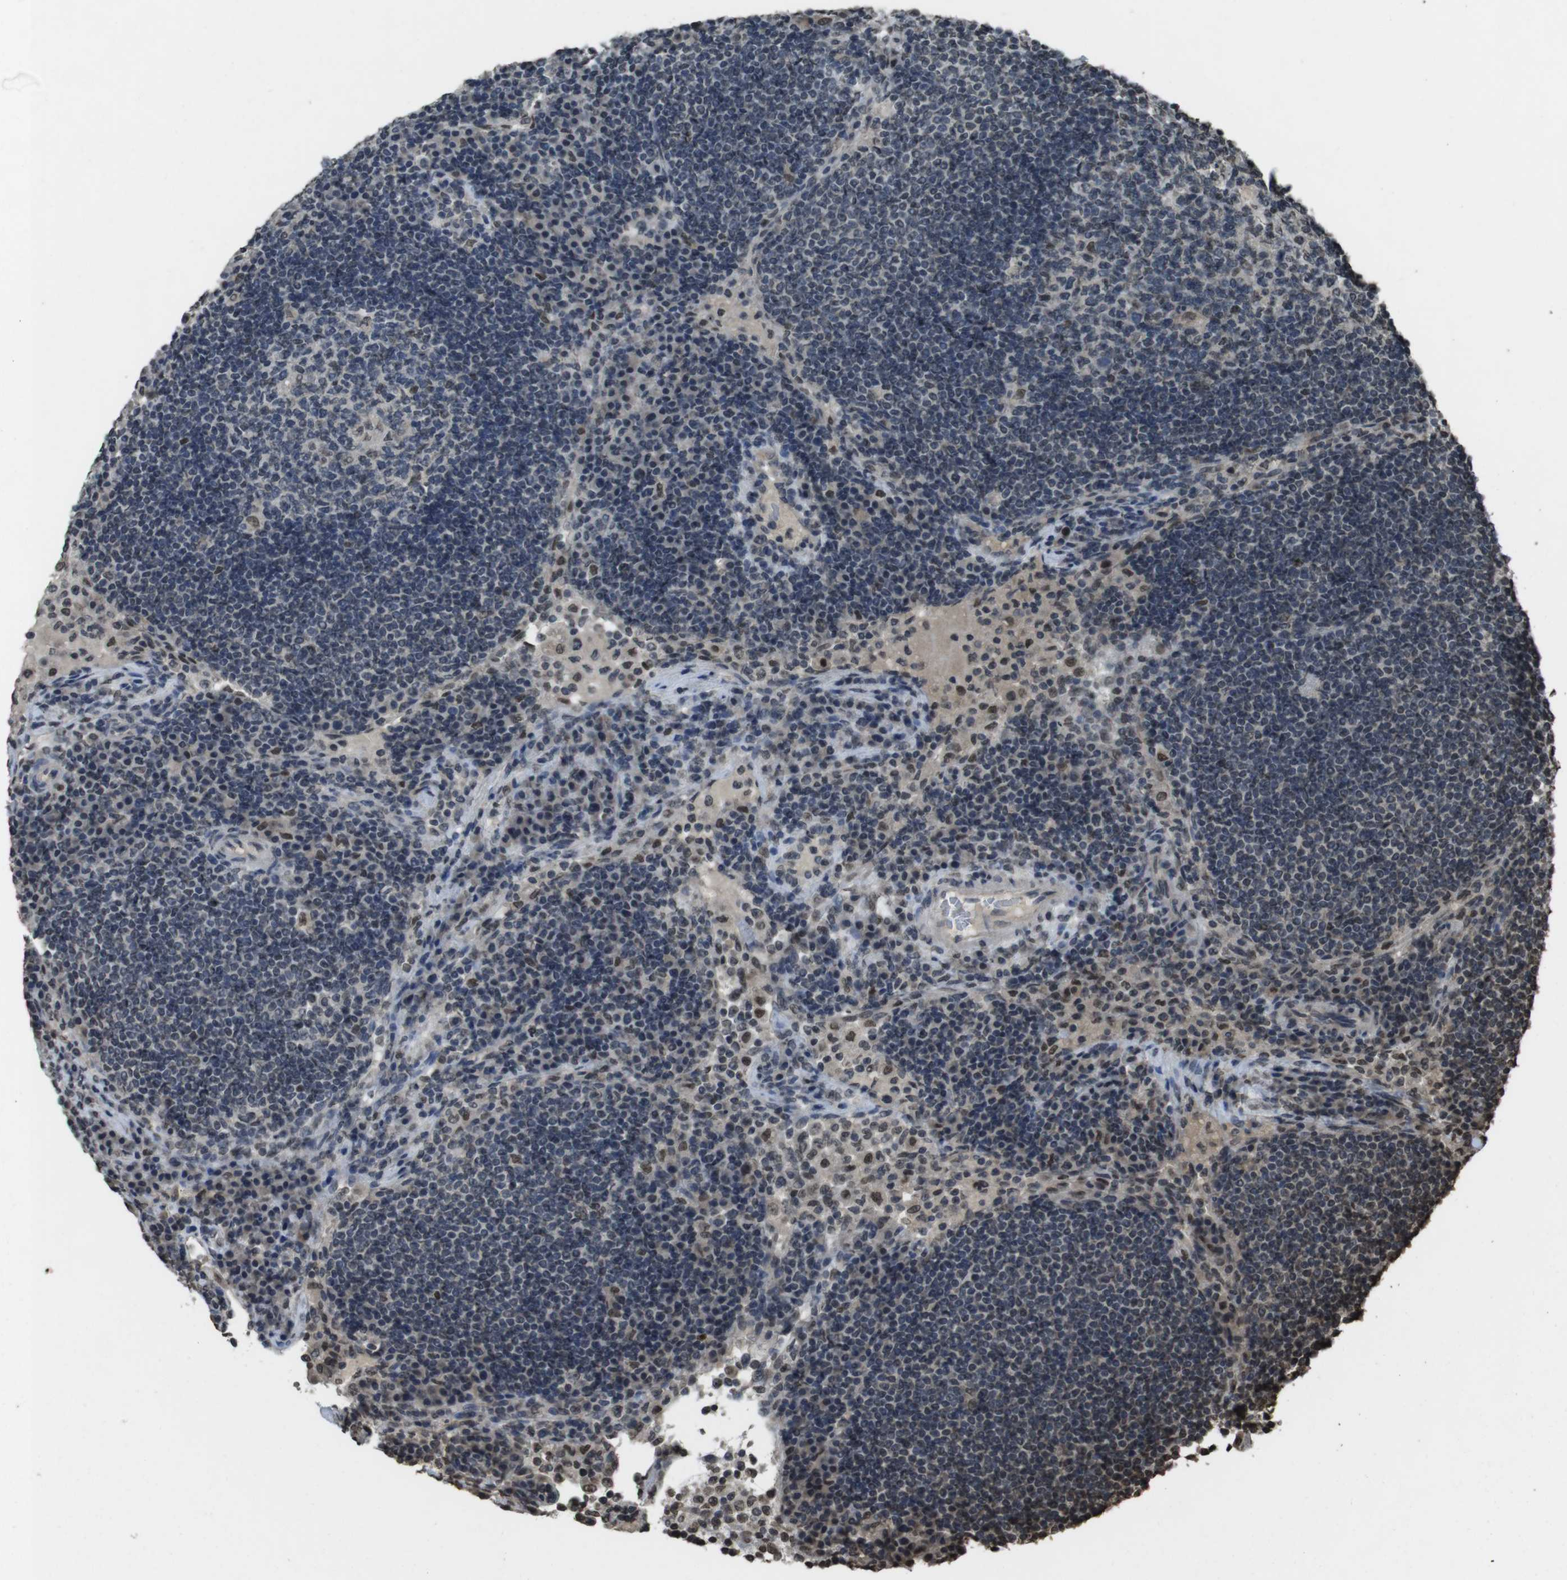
{"staining": {"intensity": "weak", "quantity": "<25%", "location": "nuclear"}, "tissue": "lymph node", "cell_type": "Germinal center cells", "image_type": "normal", "snomed": [{"axis": "morphology", "description": "Normal tissue, NOS"}, {"axis": "topography", "description": "Lymph node"}], "caption": "High magnification brightfield microscopy of benign lymph node stained with DAB (brown) and counterstained with hematoxylin (blue): germinal center cells show no significant staining. (Stains: DAB immunohistochemistry (IHC) with hematoxylin counter stain, Microscopy: brightfield microscopy at high magnification).", "gene": "MAF", "patient": {"sex": "female", "age": 53}}